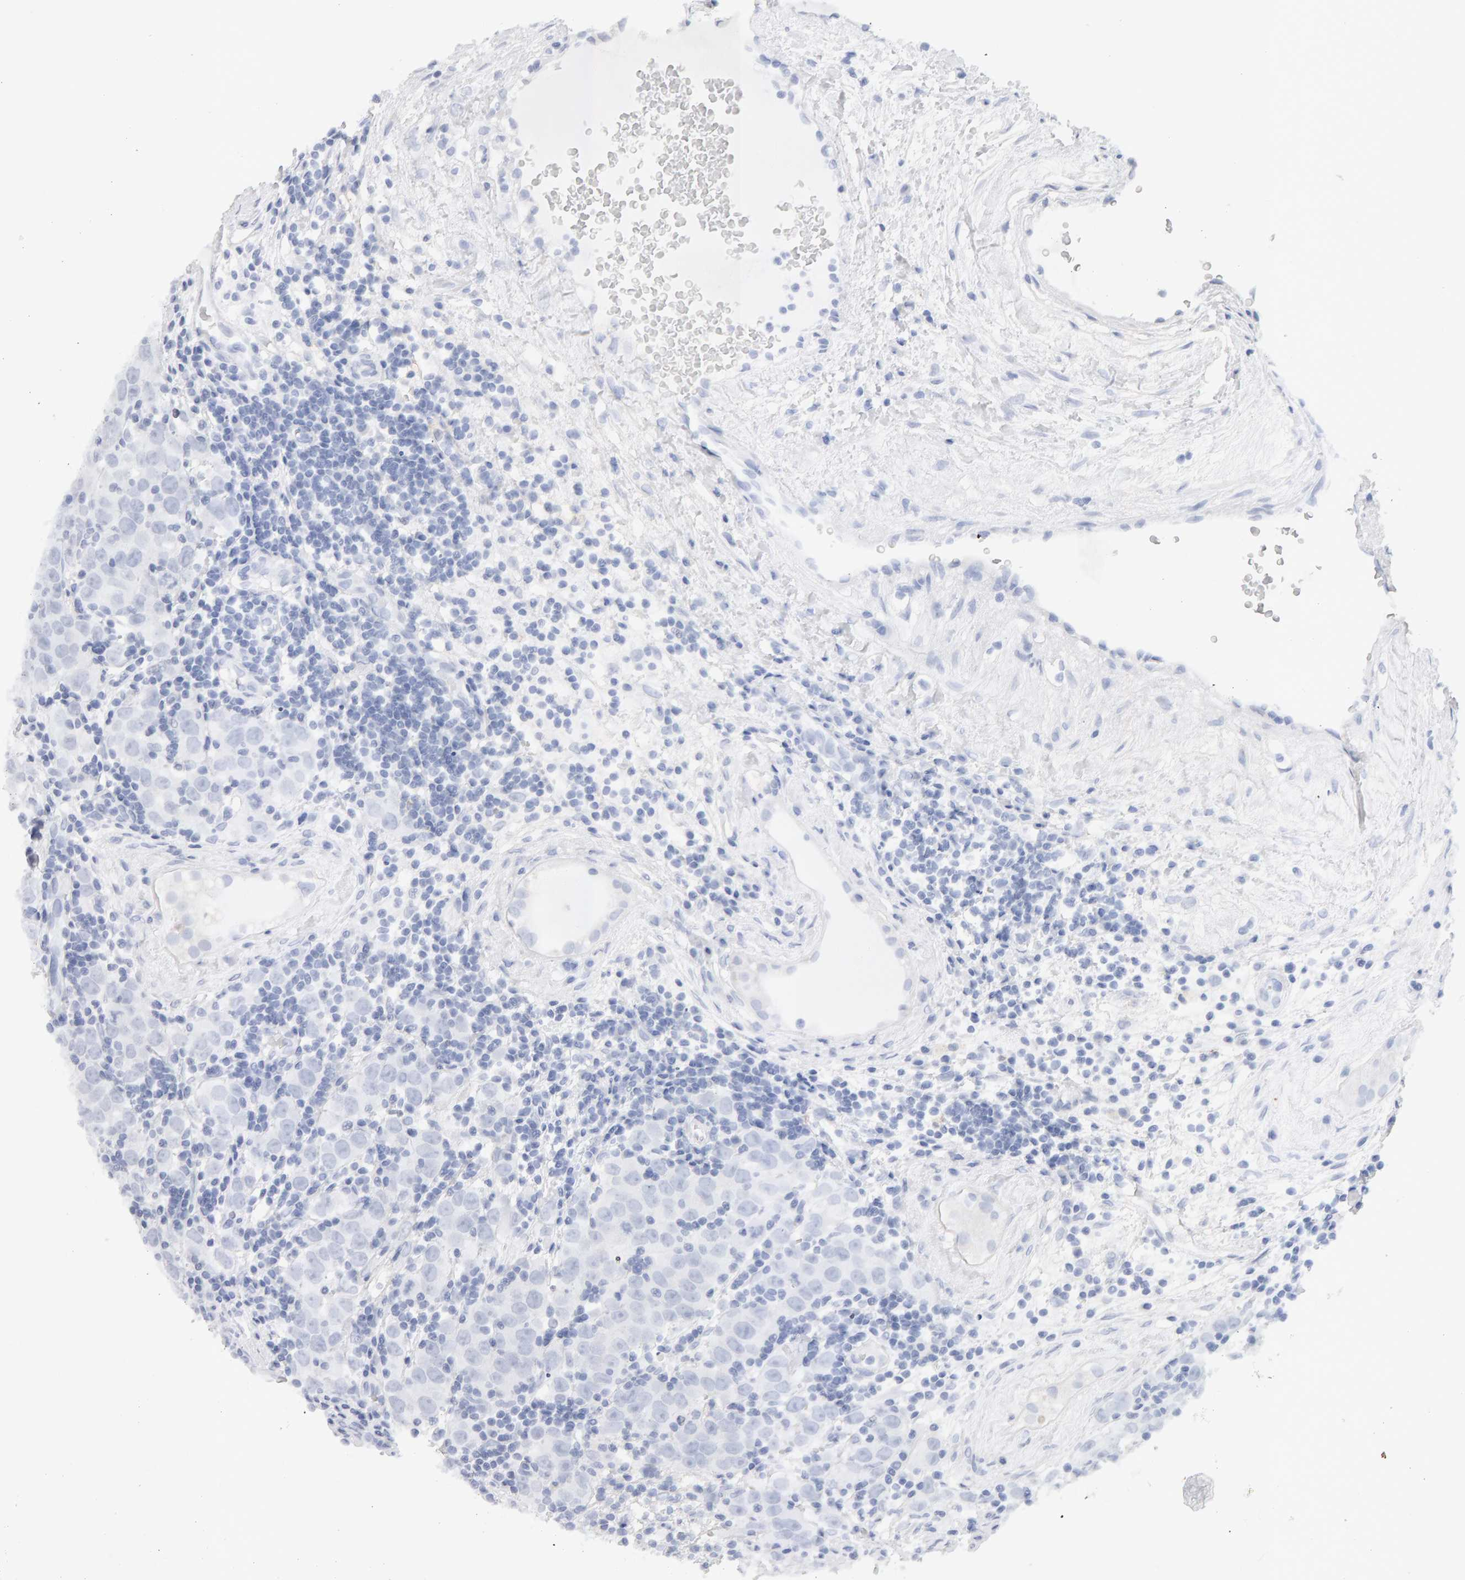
{"staining": {"intensity": "negative", "quantity": "none", "location": "none"}, "tissue": "testis cancer", "cell_type": "Tumor cells", "image_type": "cancer", "snomed": [{"axis": "morphology", "description": "Seminoma, NOS"}, {"axis": "morphology", "description": "Carcinoma, Embryonal, NOS"}, {"axis": "topography", "description": "Testis"}], "caption": "Human testis cancer (embryonal carcinoma) stained for a protein using immunohistochemistry (IHC) shows no expression in tumor cells.", "gene": "METRNL", "patient": {"sex": "male", "age": 28}}